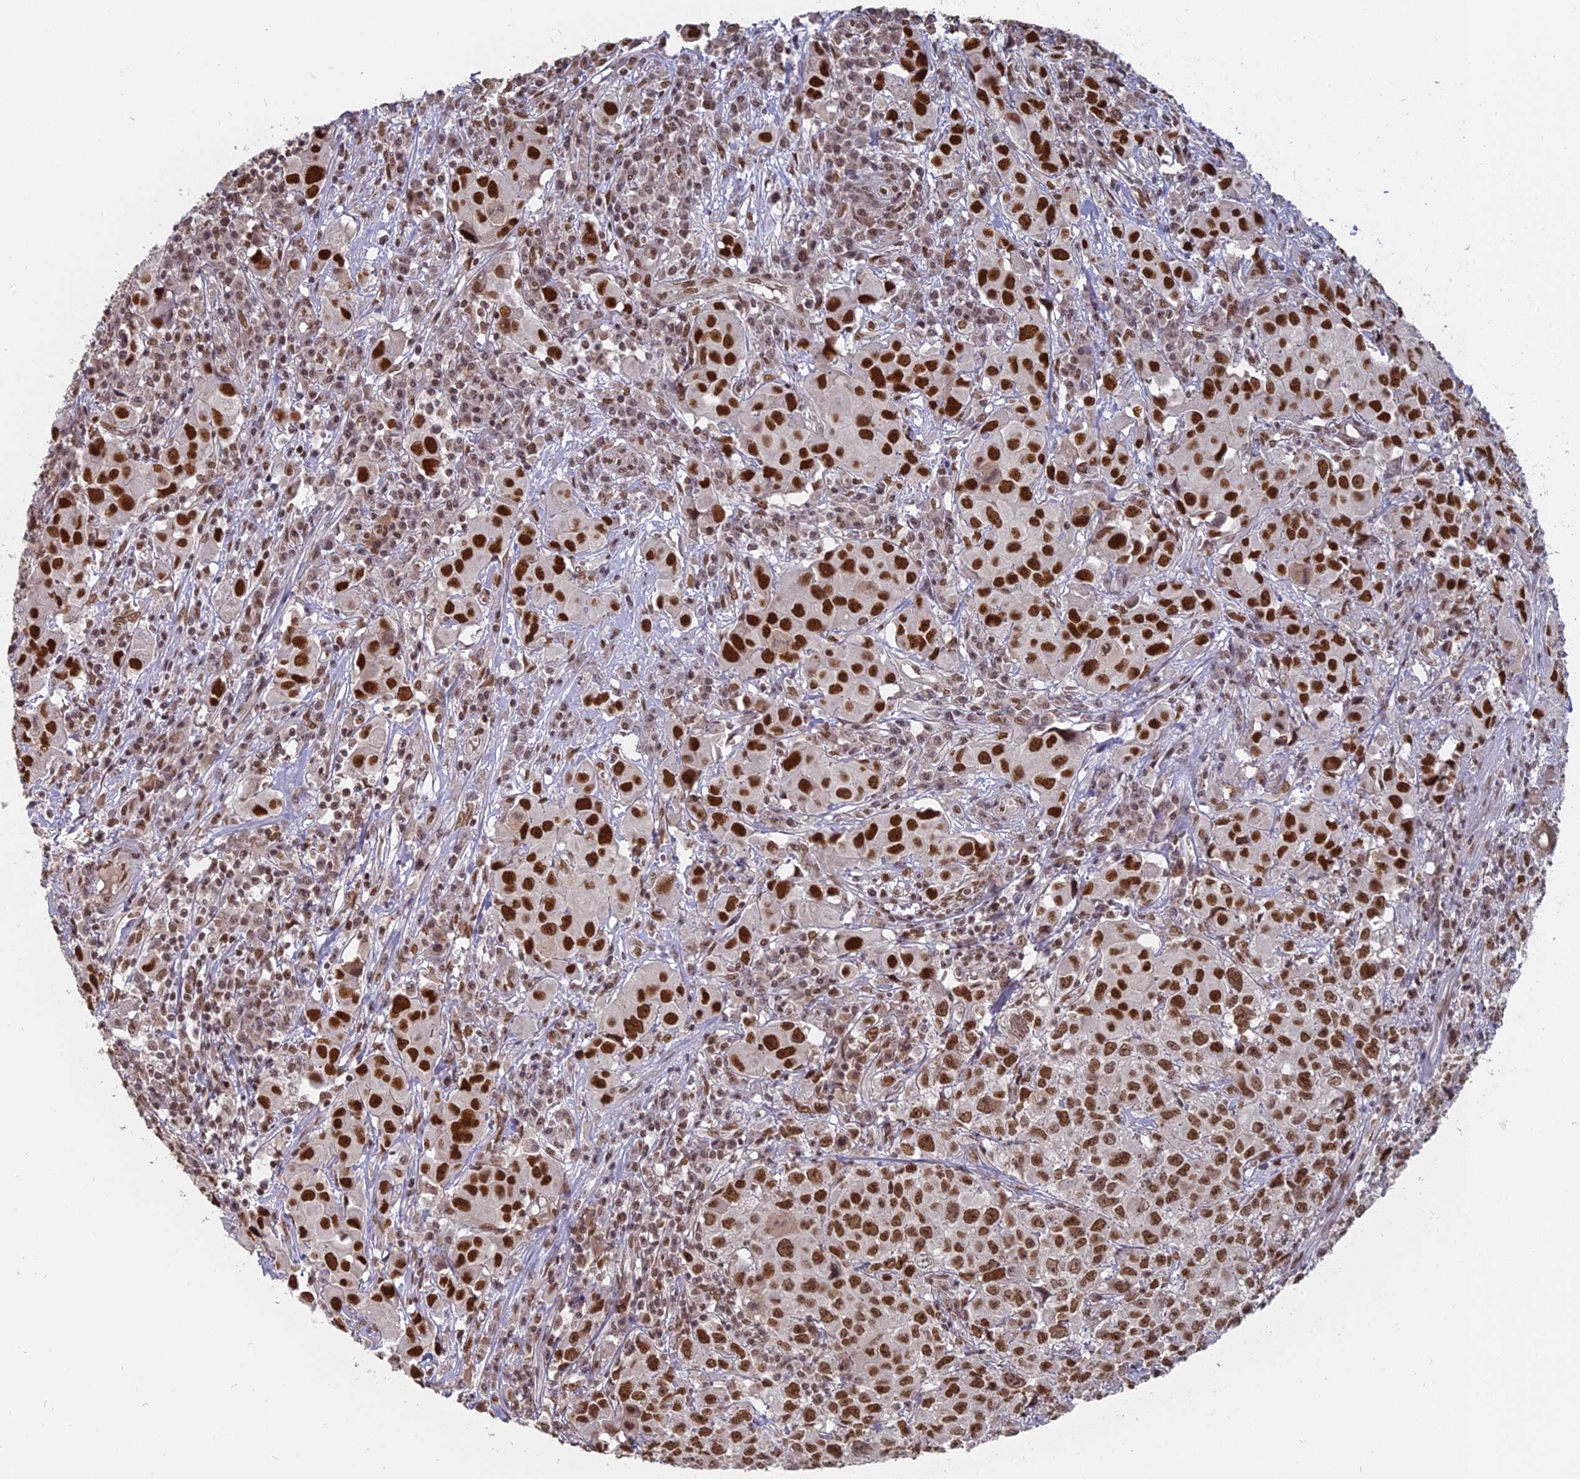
{"staining": {"intensity": "strong", "quantity": ">75%", "location": "nuclear"}, "tissue": "urothelial cancer", "cell_type": "Tumor cells", "image_type": "cancer", "snomed": [{"axis": "morphology", "description": "Urothelial carcinoma, High grade"}, {"axis": "topography", "description": "Urinary bladder"}], "caption": "Human urothelial cancer stained for a protein (brown) displays strong nuclear positive expression in about >75% of tumor cells.", "gene": "NR1H3", "patient": {"sex": "female", "age": 75}}